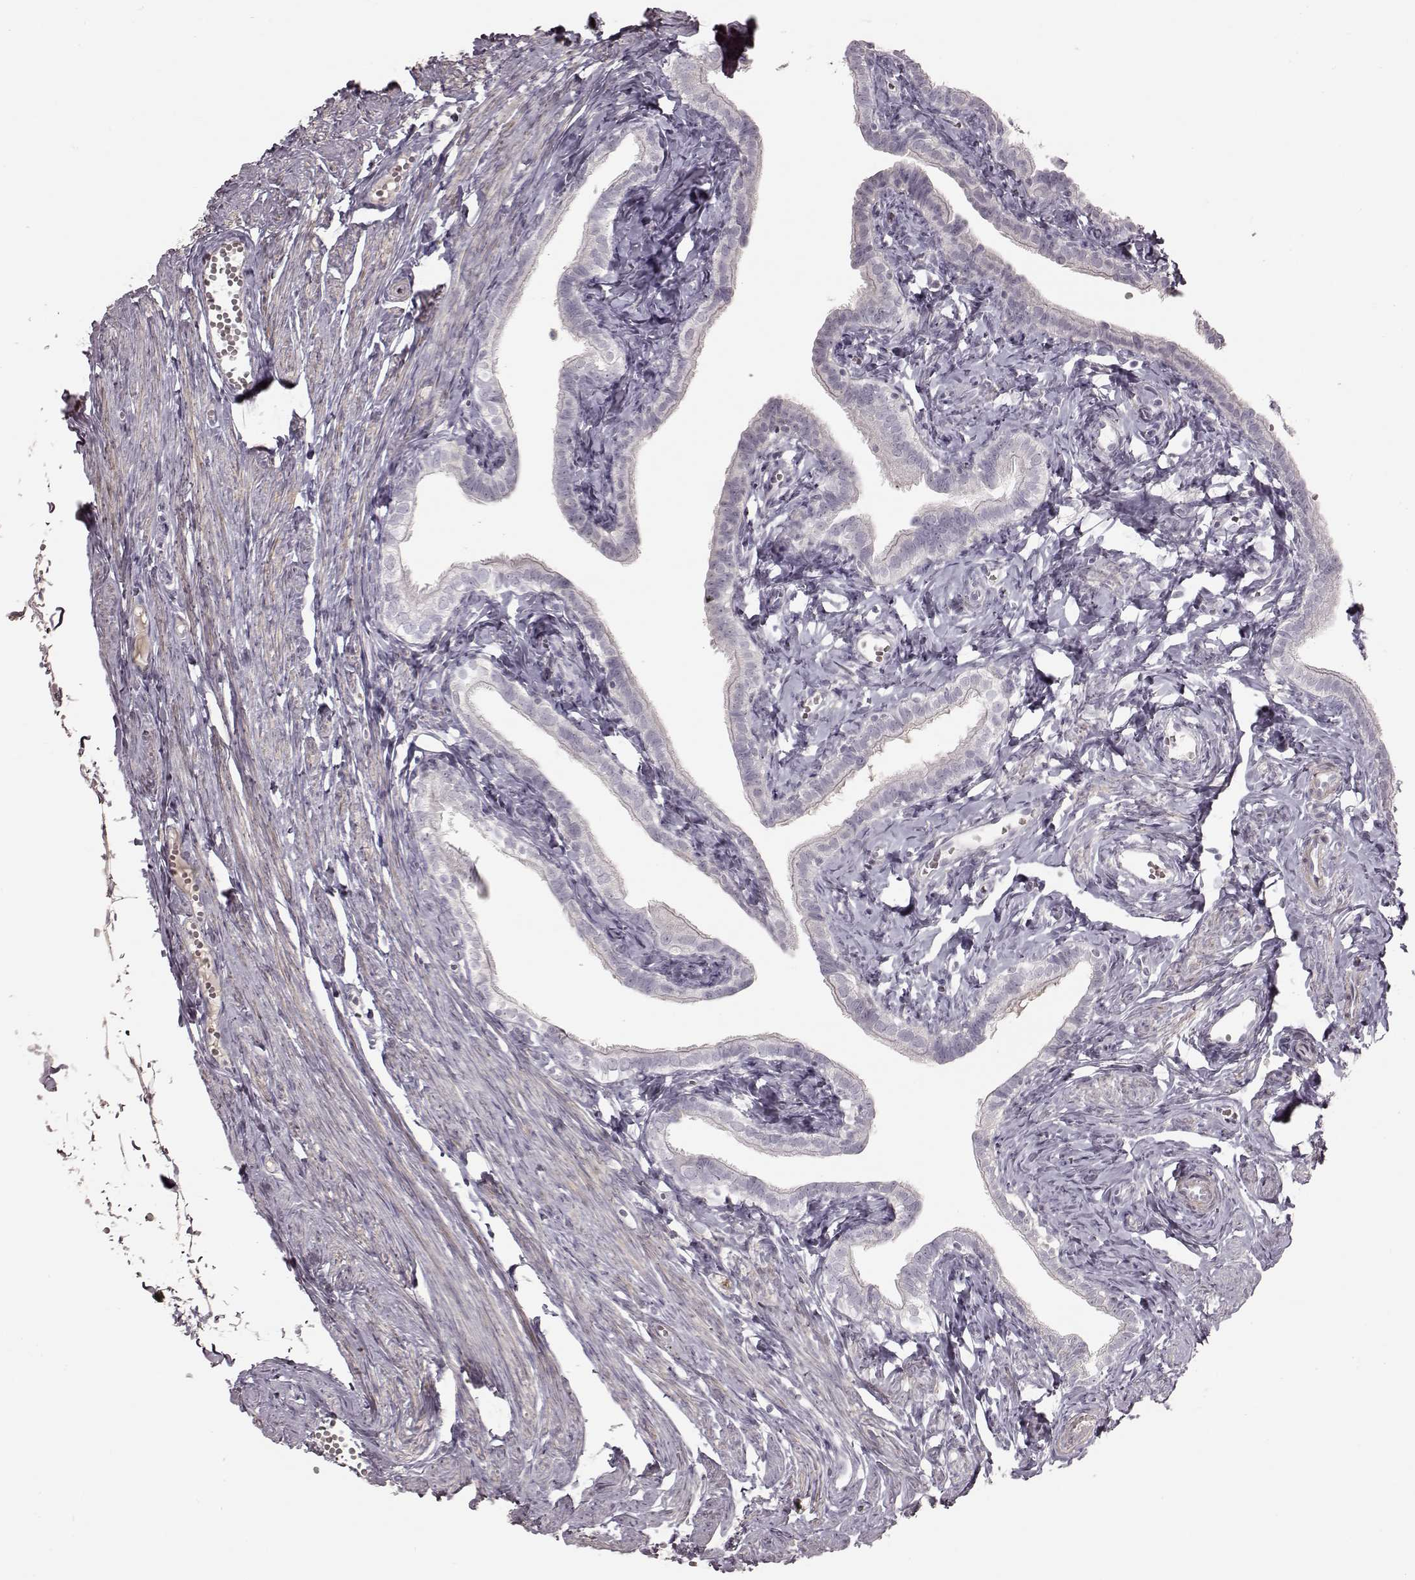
{"staining": {"intensity": "negative", "quantity": "none", "location": "none"}, "tissue": "fallopian tube", "cell_type": "Glandular cells", "image_type": "normal", "snomed": [{"axis": "morphology", "description": "Normal tissue, NOS"}, {"axis": "topography", "description": "Fallopian tube"}], "caption": "The histopathology image exhibits no significant expression in glandular cells of fallopian tube.", "gene": "PRLHR", "patient": {"sex": "female", "age": 41}}